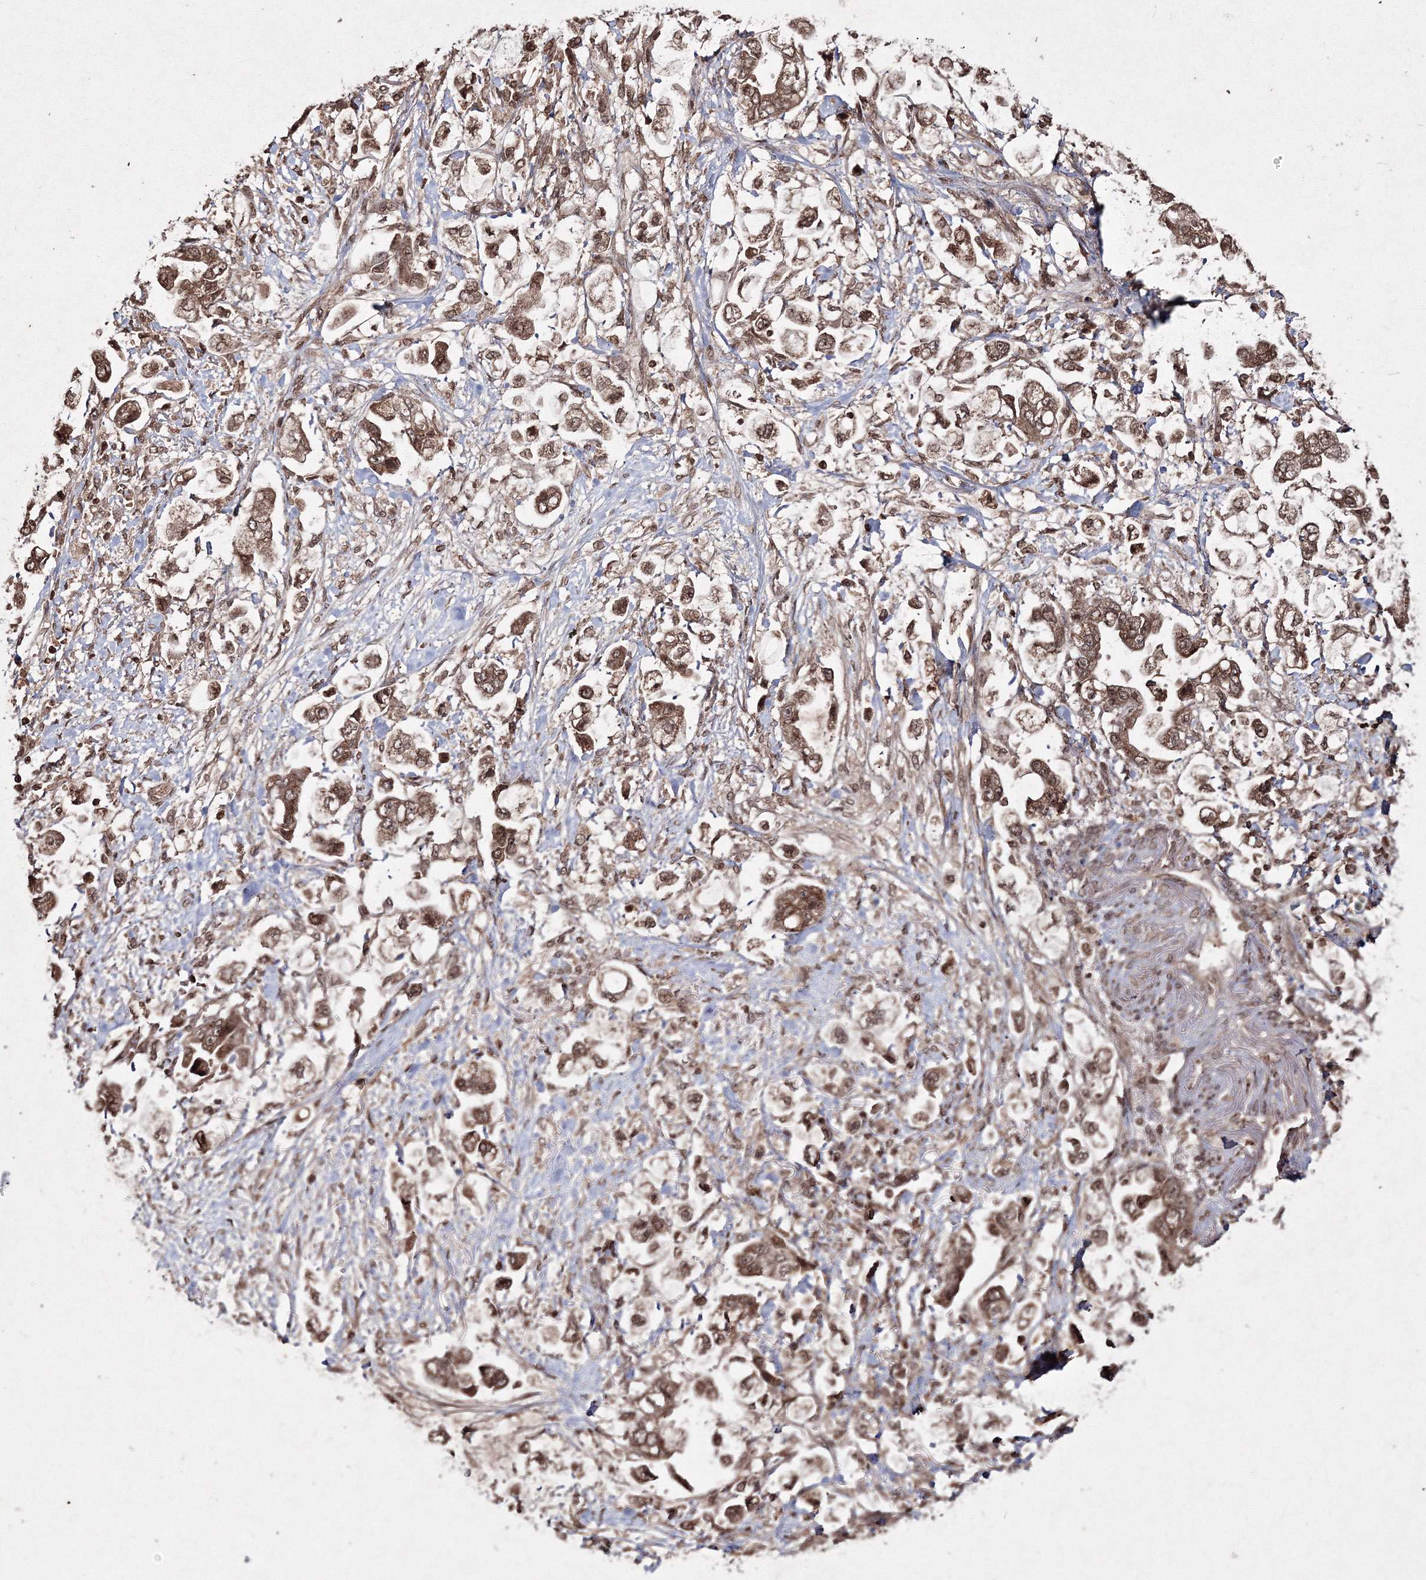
{"staining": {"intensity": "strong", "quantity": ">75%", "location": "cytoplasmic/membranous,nuclear"}, "tissue": "stomach cancer", "cell_type": "Tumor cells", "image_type": "cancer", "snomed": [{"axis": "morphology", "description": "Adenocarcinoma, NOS"}, {"axis": "topography", "description": "Stomach"}], "caption": "A brown stain shows strong cytoplasmic/membranous and nuclear positivity of a protein in human stomach cancer (adenocarcinoma) tumor cells.", "gene": "PEX13", "patient": {"sex": "male", "age": 62}}